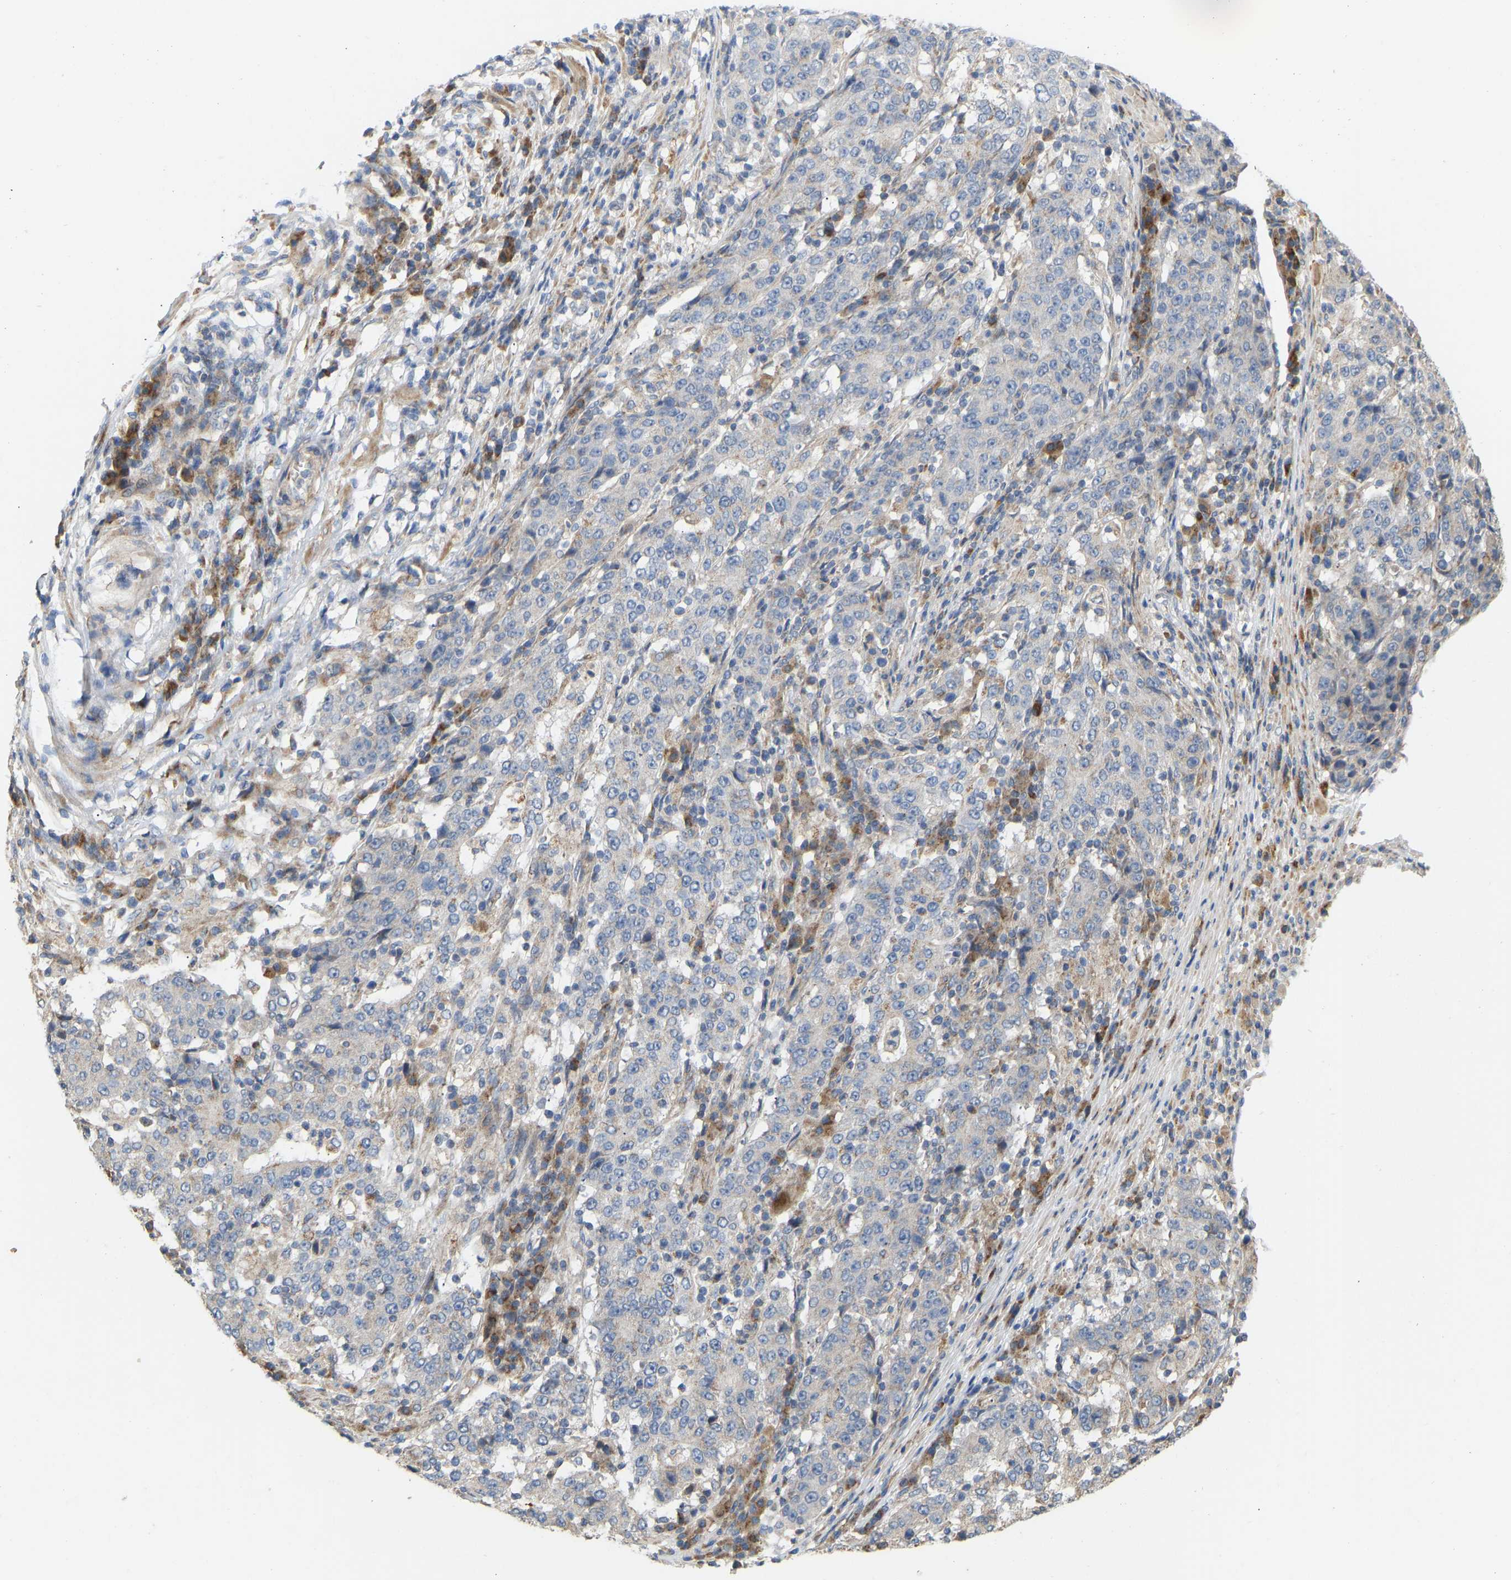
{"staining": {"intensity": "negative", "quantity": "none", "location": "none"}, "tissue": "stomach cancer", "cell_type": "Tumor cells", "image_type": "cancer", "snomed": [{"axis": "morphology", "description": "Adenocarcinoma, NOS"}, {"axis": "topography", "description": "Stomach"}], "caption": "Immunohistochemistry (IHC) image of human stomach adenocarcinoma stained for a protein (brown), which exhibits no staining in tumor cells.", "gene": "HACD2", "patient": {"sex": "male", "age": 59}}